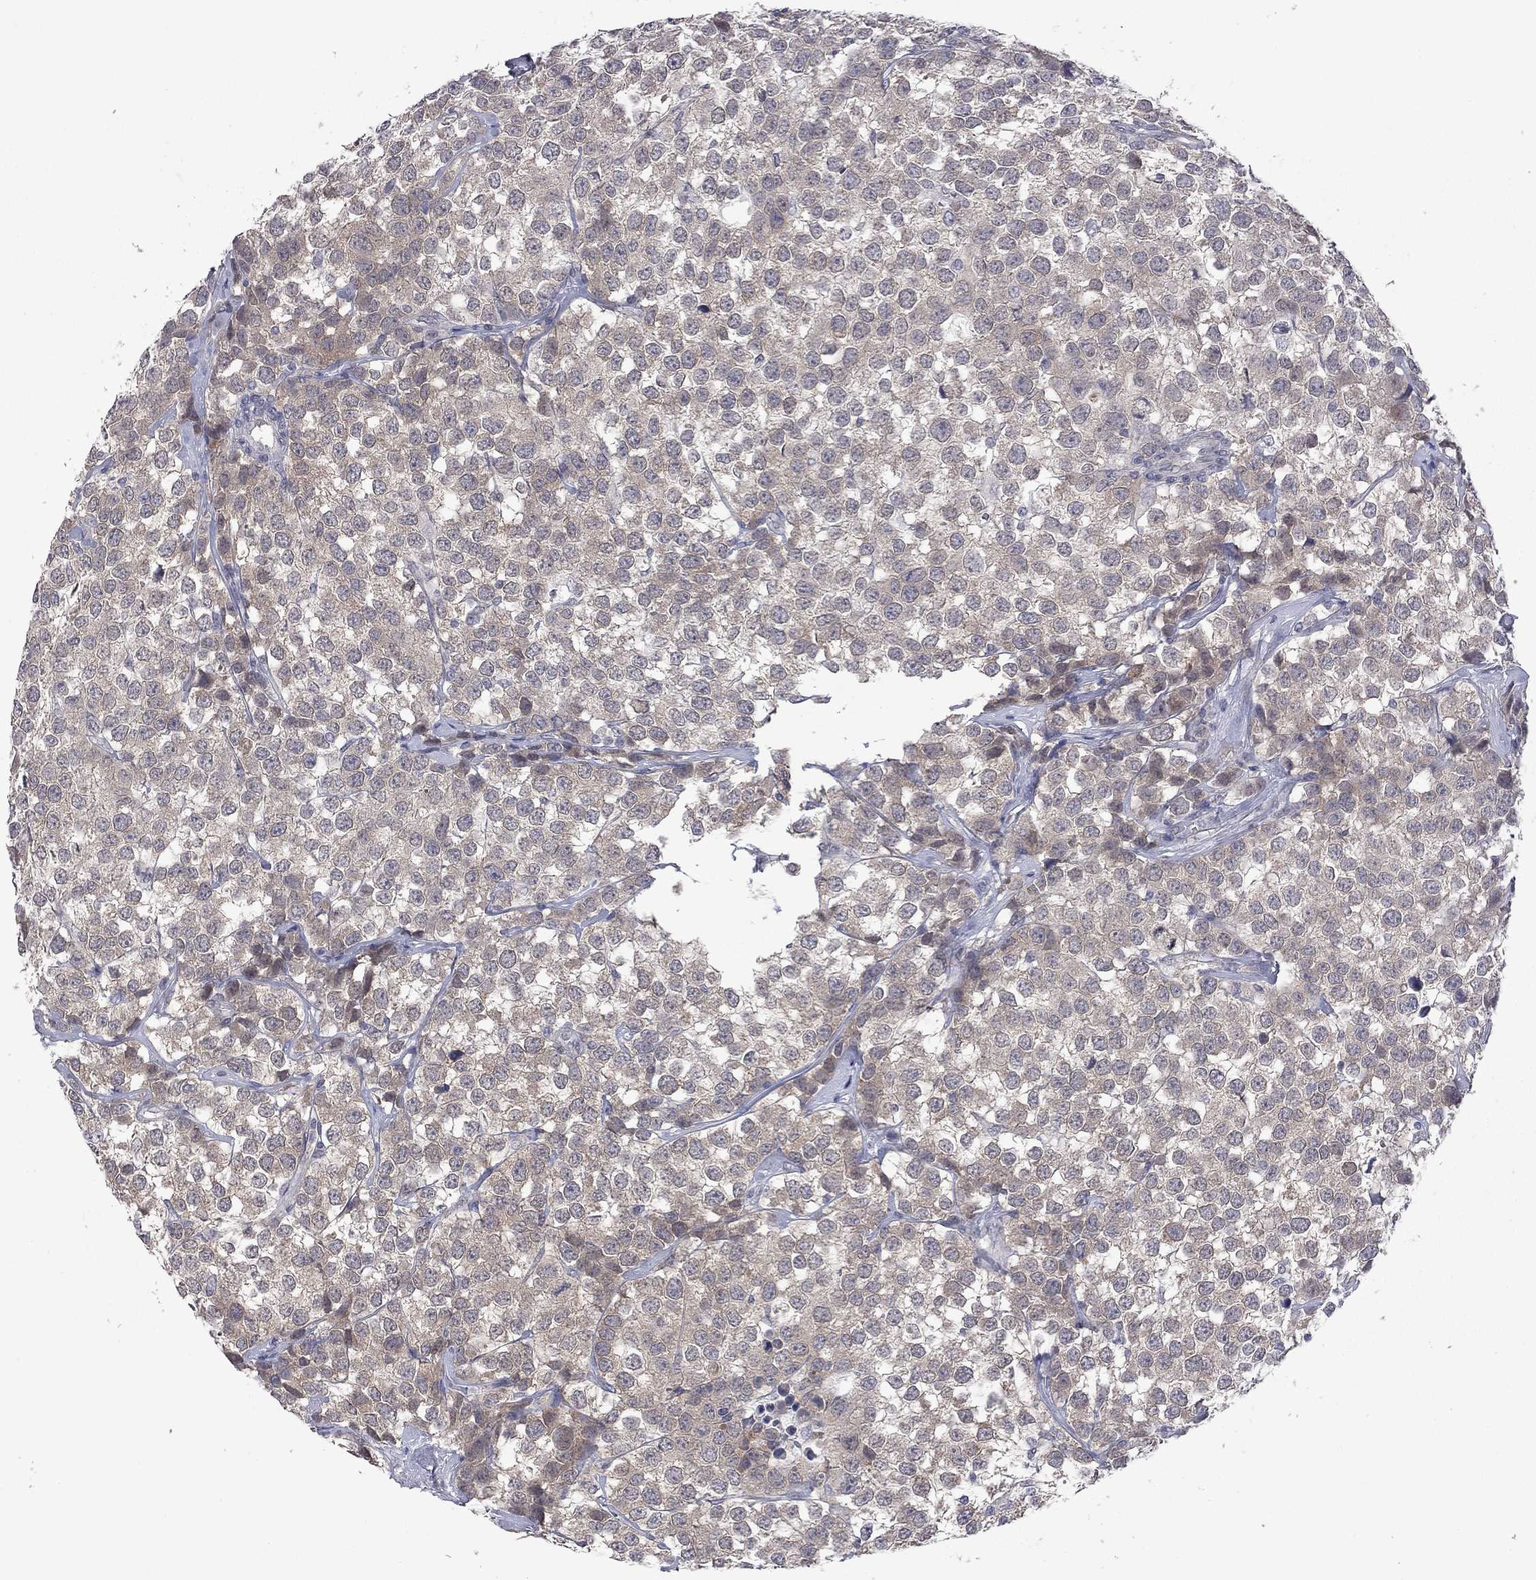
{"staining": {"intensity": "negative", "quantity": "none", "location": "none"}, "tissue": "testis cancer", "cell_type": "Tumor cells", "image_type": "cancer", "snomed": [{"axis": "morphology", "description": "Seminoma, NOS"}, {"axis": "topography", "description": "Testis"}], "caption": "Protein analysis of testis cancer exhibits no significant positivity in tumor cells.", "gene": "FABP12", "patient": {"sex": "male", "age": 59}}